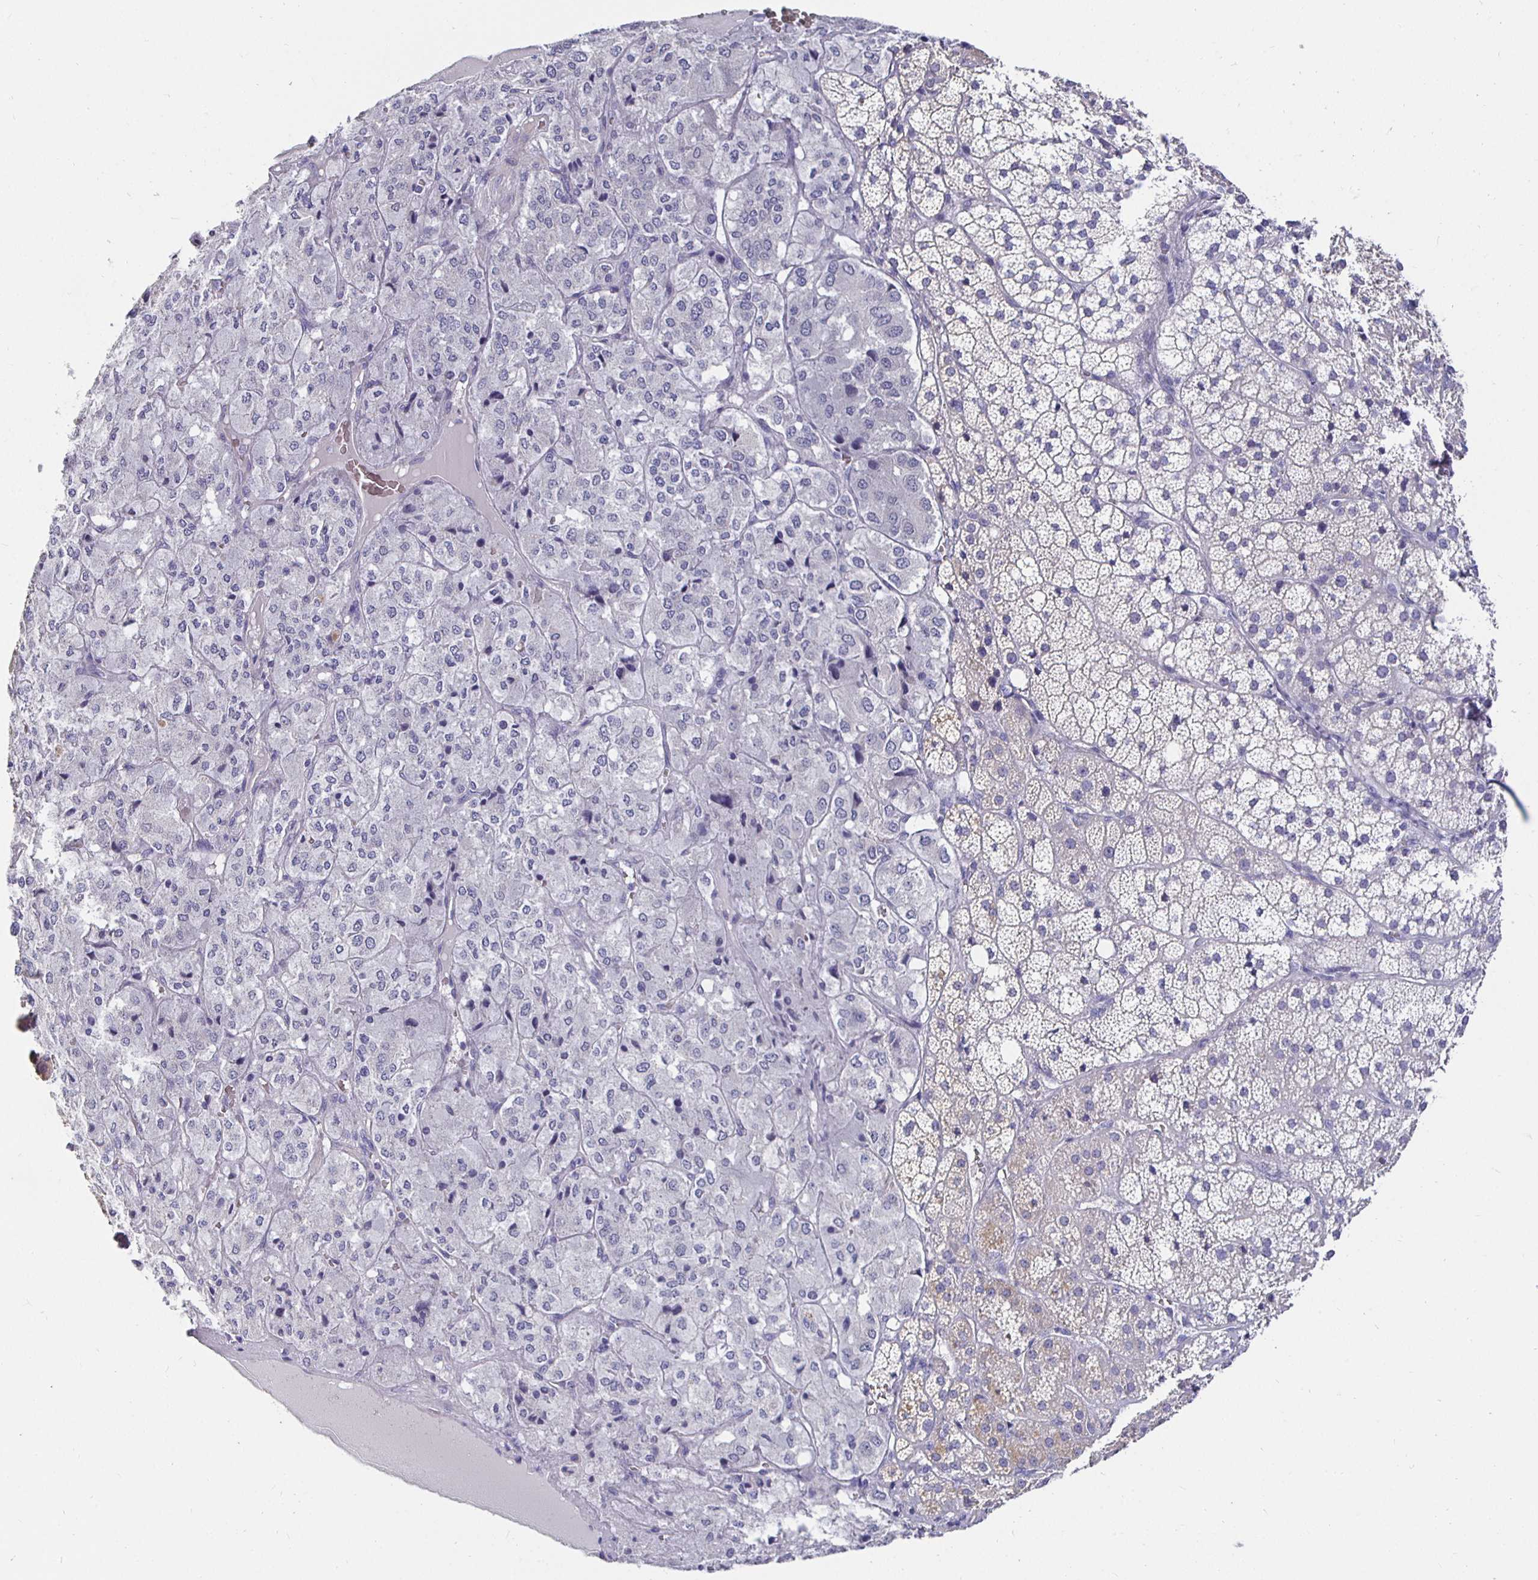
{"staining": {"intensity": "negative", "quantity": "none", "location": "none"}, "tissue": "adrenal gland", "cell_type": "Glandular cells", "image_type": "normal", "snomed": [{"axis": "morphology", "description": "Normal tissue, NOS"}, {"axis": "topography", "description": "Adrenal gland"}], "caption": "The histopathology image displays no staining of glandular cells in unremarkable adrenal gland. (Immunohistochemistry (ihc), brightfield microscopy, high magnification).", "gene": "UMOD", "patient": {"sex": "male", "age": 53}}